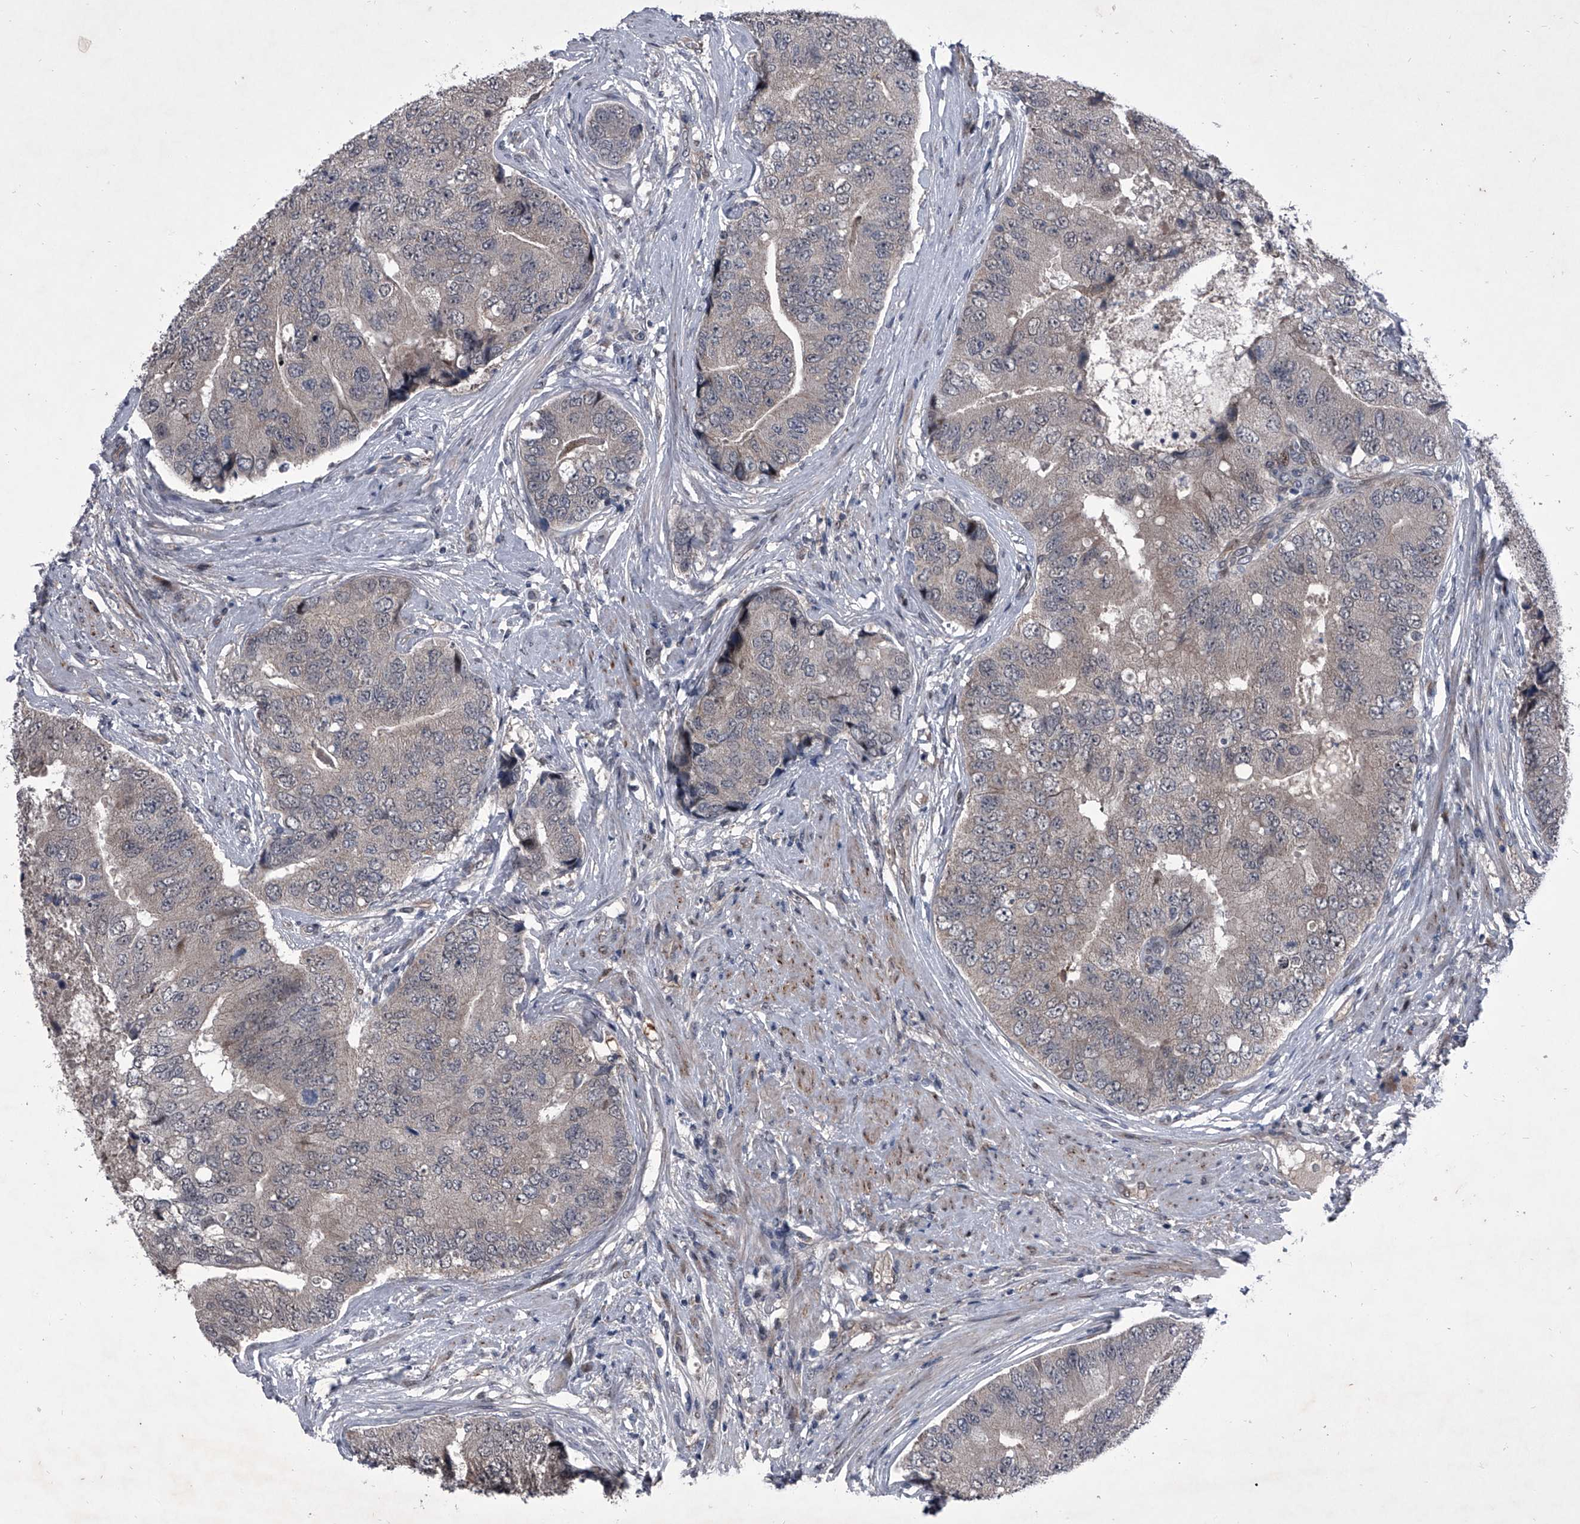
{"staining": {"intensity": "negative", "quantity": "none", "location": "none"}, "tissue": "prostate cancer", "cell_type": "Tumor cells", "image_type": "cancer", "snomed": [{"axis": "morphology", "description": "Adenocarcinoma, High grade"}, {"axis": "topography", "description": "Prostate"}], "caption": "Immunohistochemistry micrograph of neoplastic tissue: human high-grade adenocarcinoma (prostate) stained with DAB reveals no significant protein positivity in tumor cells. The staining is performed using DAB brown chromogen with nuclei counter-stained in using hematoxylin.", "gene": "ELK4", "patient": {"sex": "male", "age": 70}}